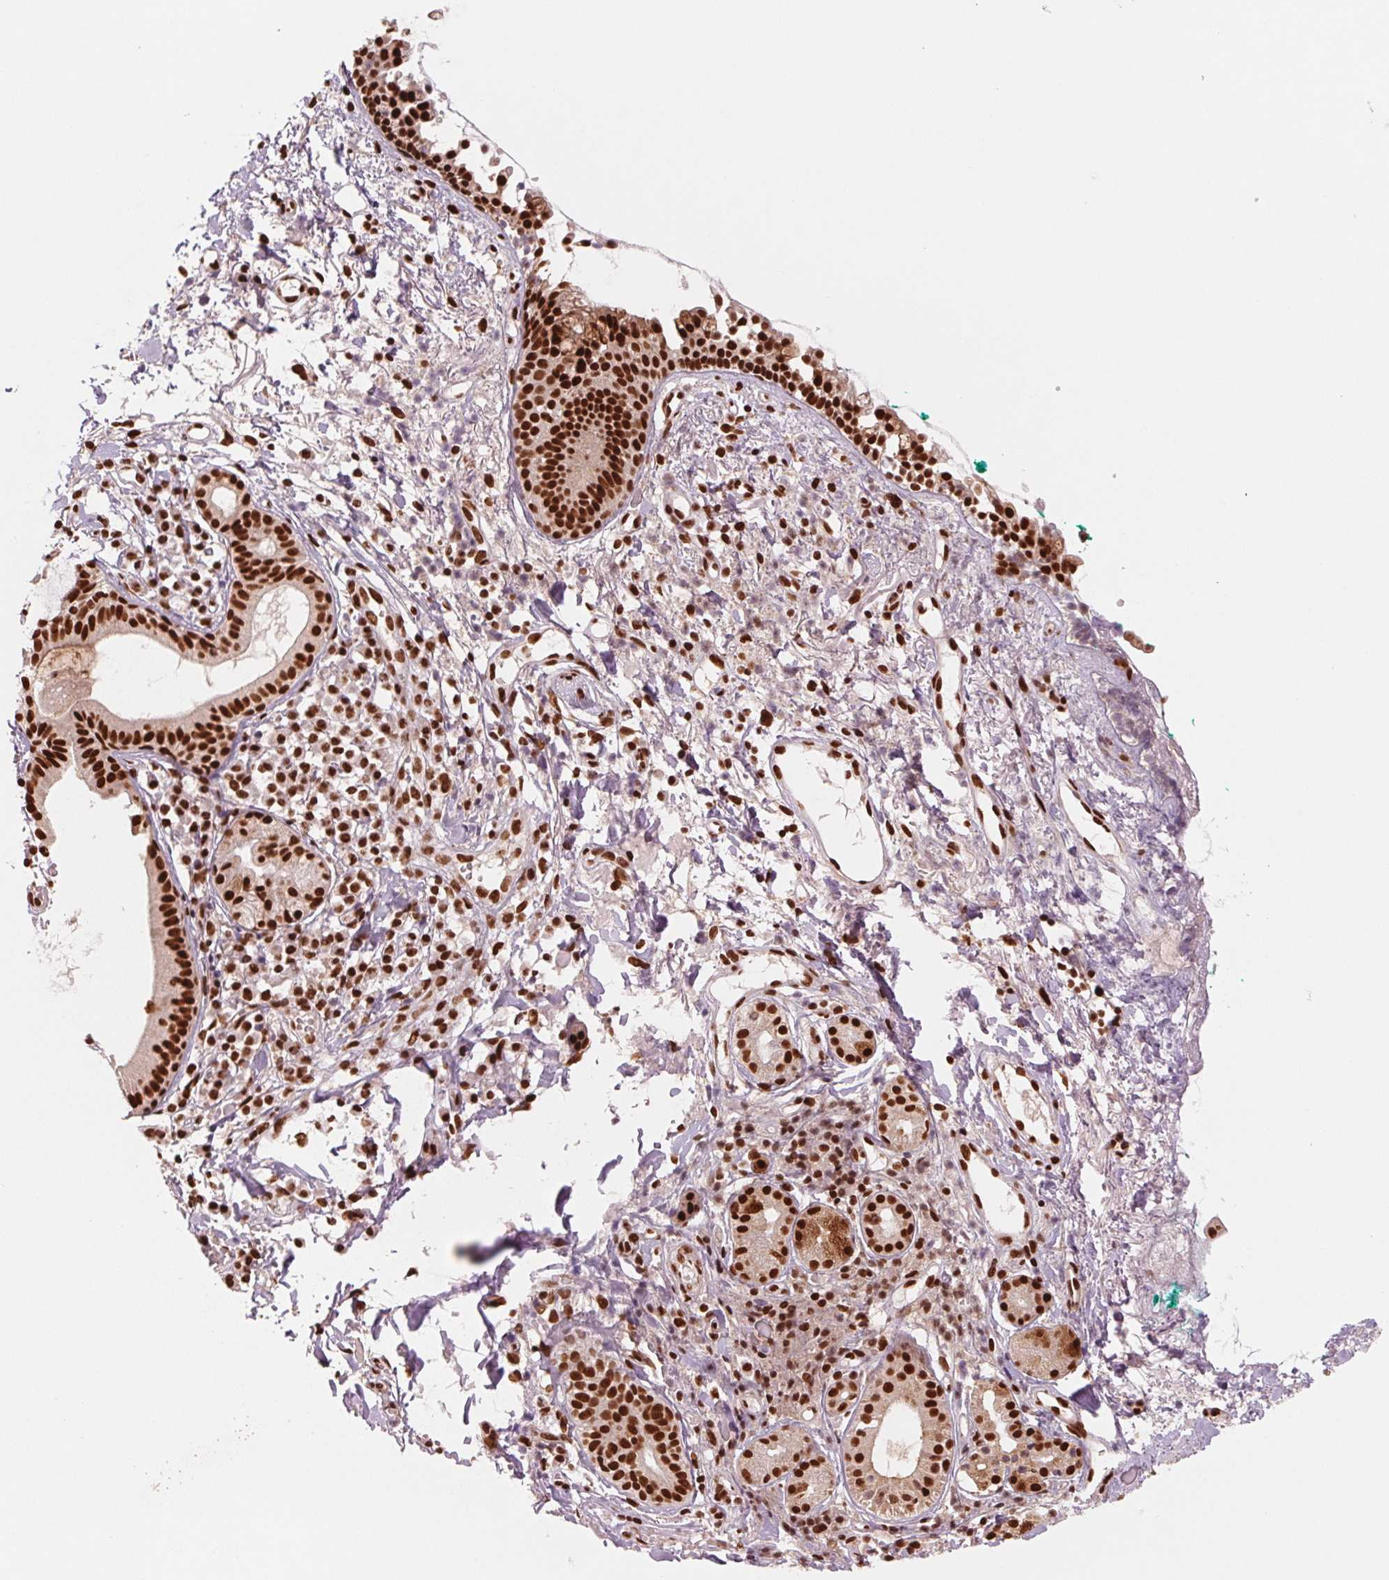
{"staining": {"intensity": "strong", "quantity": ">75%", "location": "nuclear"}, "tissue": "nasopharynx", "cell_type": "Respiratory epithelial cells", "image_type": "normal", "snomed": [{"axis": "morphology", "description": "Normal tissue, NOS"}, {"axis": "morphology", "description": "Basal cell carcinoma"}, {"axis": "topography", "description": "Cartilage tissue"}, {"axis": "topography", "description": "Nasopharynx"}, {"axis": "topography", "description": "Oral tissue"}], "caption": "Immunohistochemical staining of normal human nasopharynx exhibits strong nuclear protein staining in approximately >75% of respiratory epithelial cells.", "gene": "TTLL9", "patient": {"sex": "female", "age": 77}}